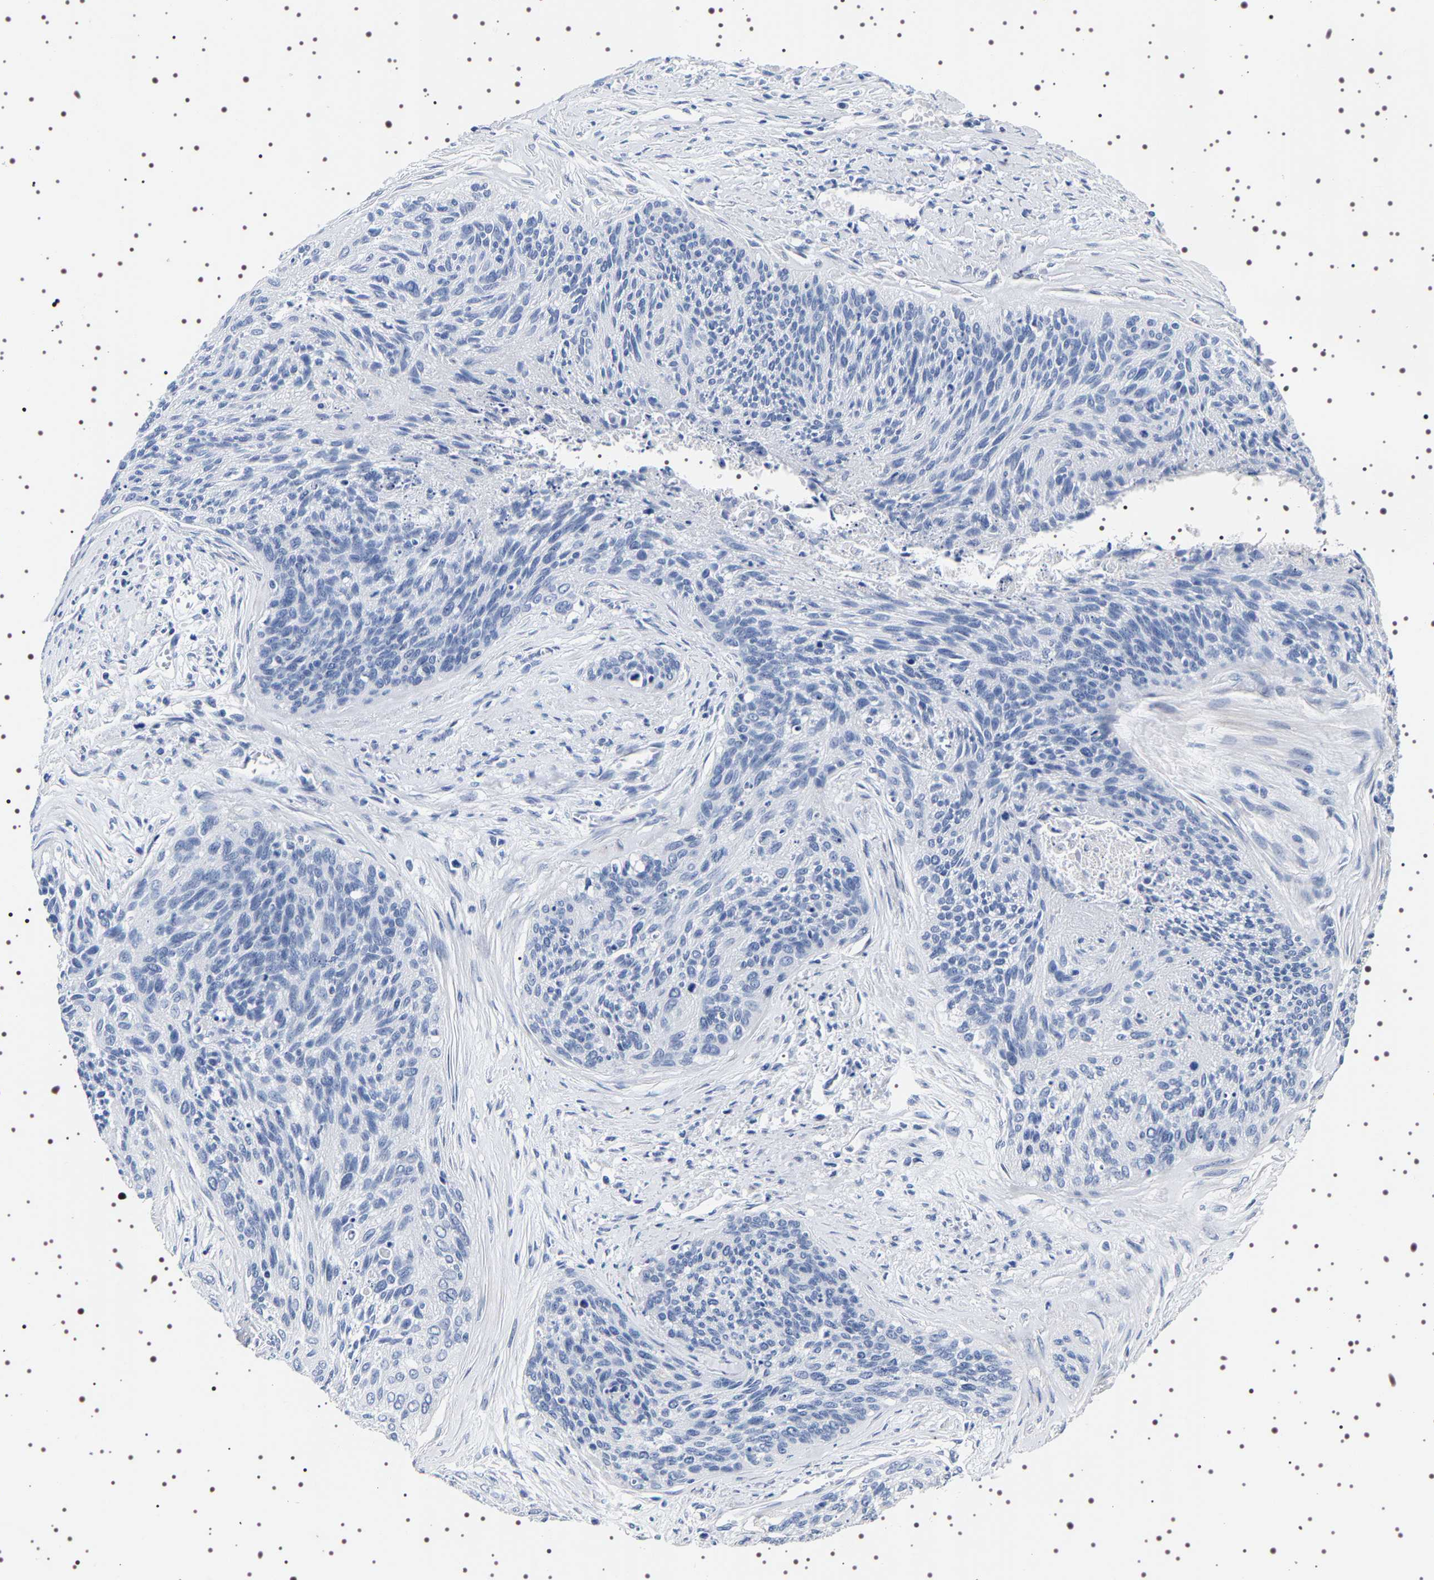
{"staining": {"intensity": "negative", "quantity": "none", "location": "none"}, "tissue": "cervical cancer", "cell_type": "Tumor cells", "image_type": "cancer", "snomed": [{"axis": "morphology", "description": "Squamous cell carcinoma, NOS"}, {"axis": "topography", "description": "Cervix"}], "caption": "Immunohistochemistry photomicrograph of human squamous cell carcinoma (cervical) stained for a protein (brown), which shows no staining in tumor cells.", "gene": "UBQLN3", "patient": {"sex": "female", "age": 55}}